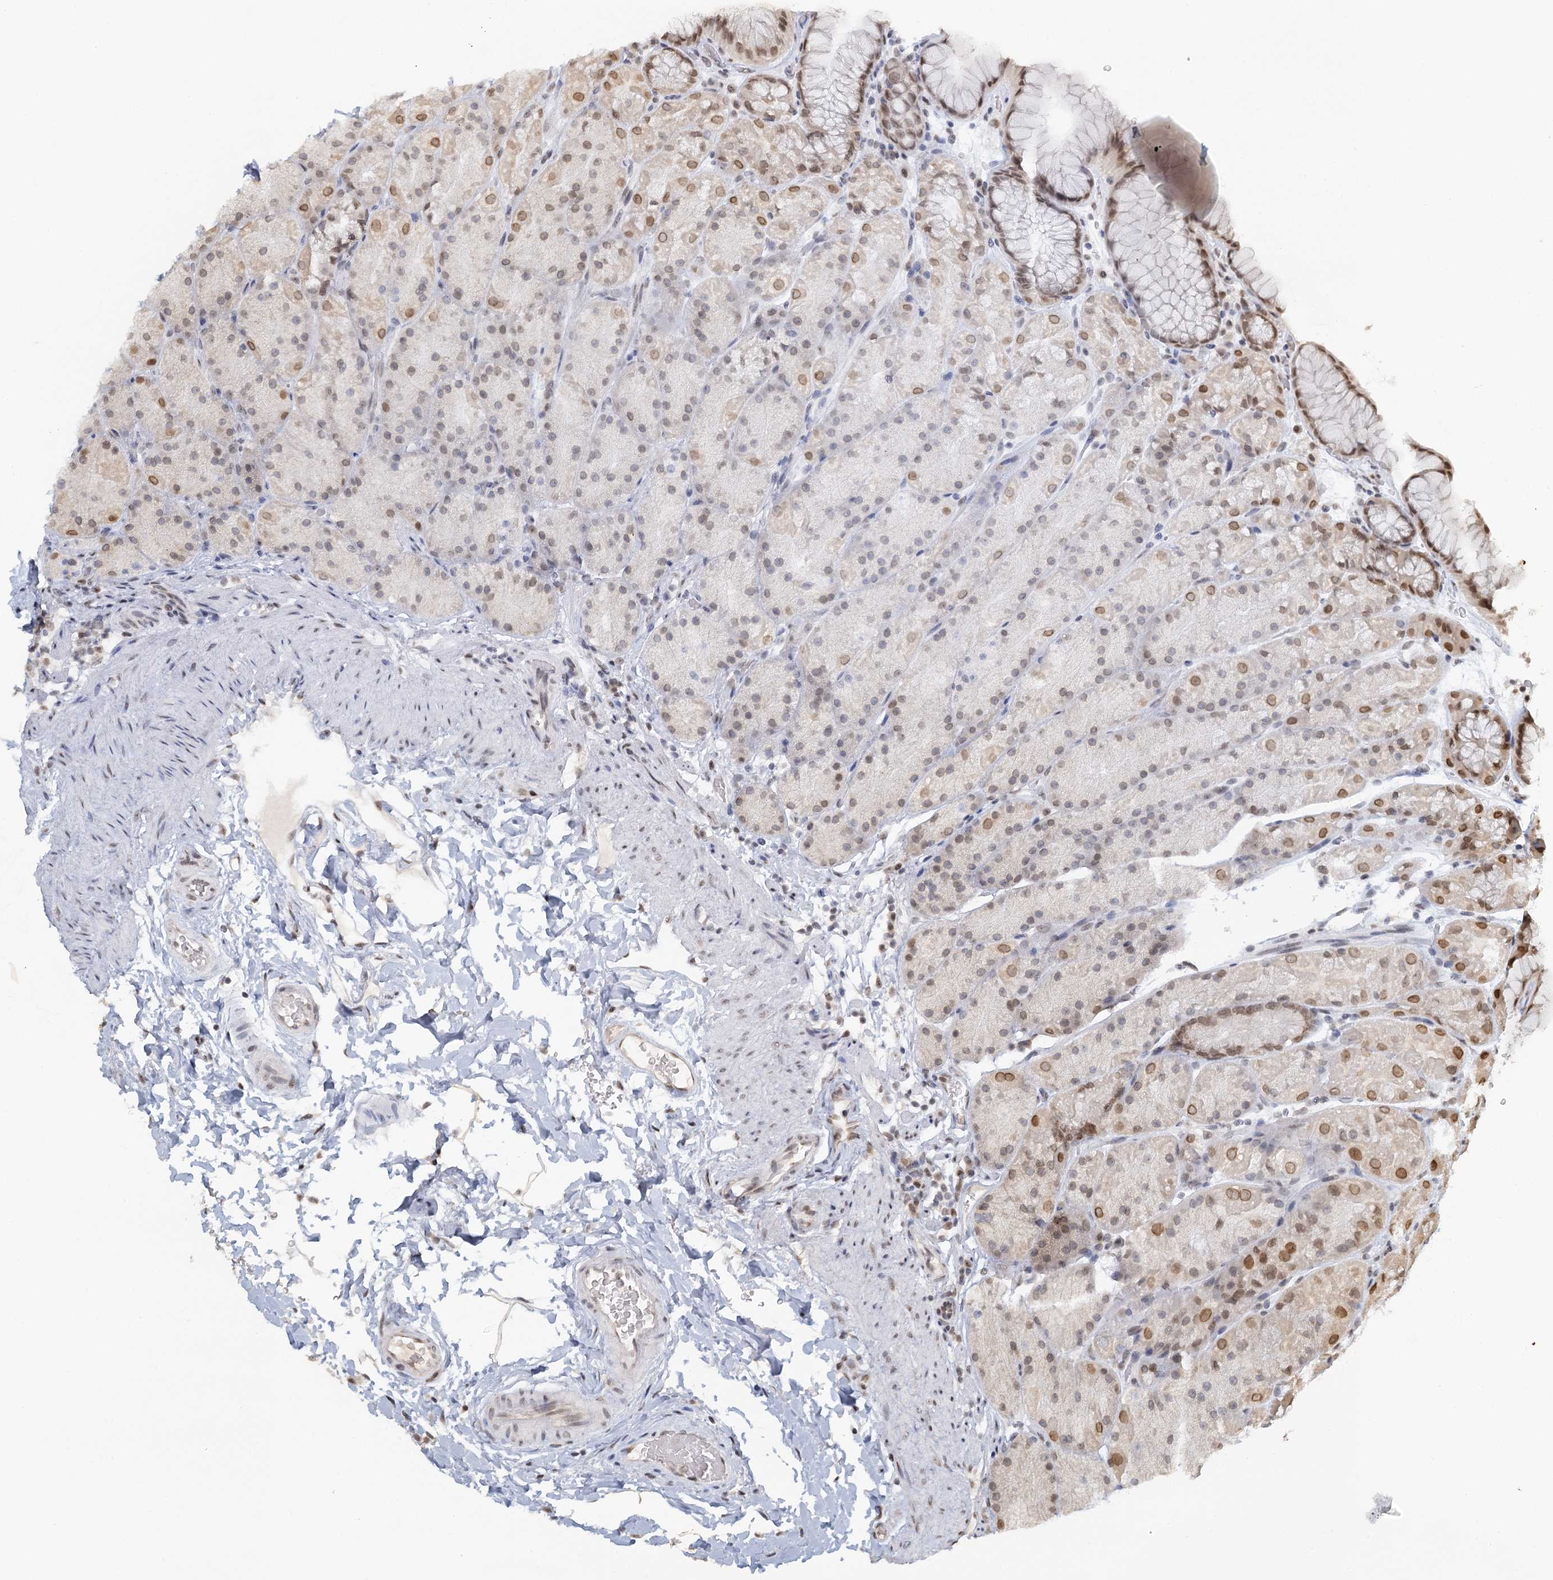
{"staining": {"intensity": "moderate", "quantity": "25%-75%", "location": "cytoplasmic/membranous,nuclear"}, "tissue": "stomach", "cell_type": "Glandular cells", "image_type": "normal", "snomed": [{"axis": "morphology", "description": "Normal tissue, NOS"}, {"axis": "topography", "description": "Stomach, upper"}, {"axis": "topography", "description": "Stomach, lower"}], "caption": "This photomicrograph demonstrates IHC staining of normal stomach, with medium moderate cytoplasmic/membranous,nuclear positivity in approximately 25%-75% of glandular cells.", "gene": "TREX1", "patient": {"sex": "male", "age": 67}}